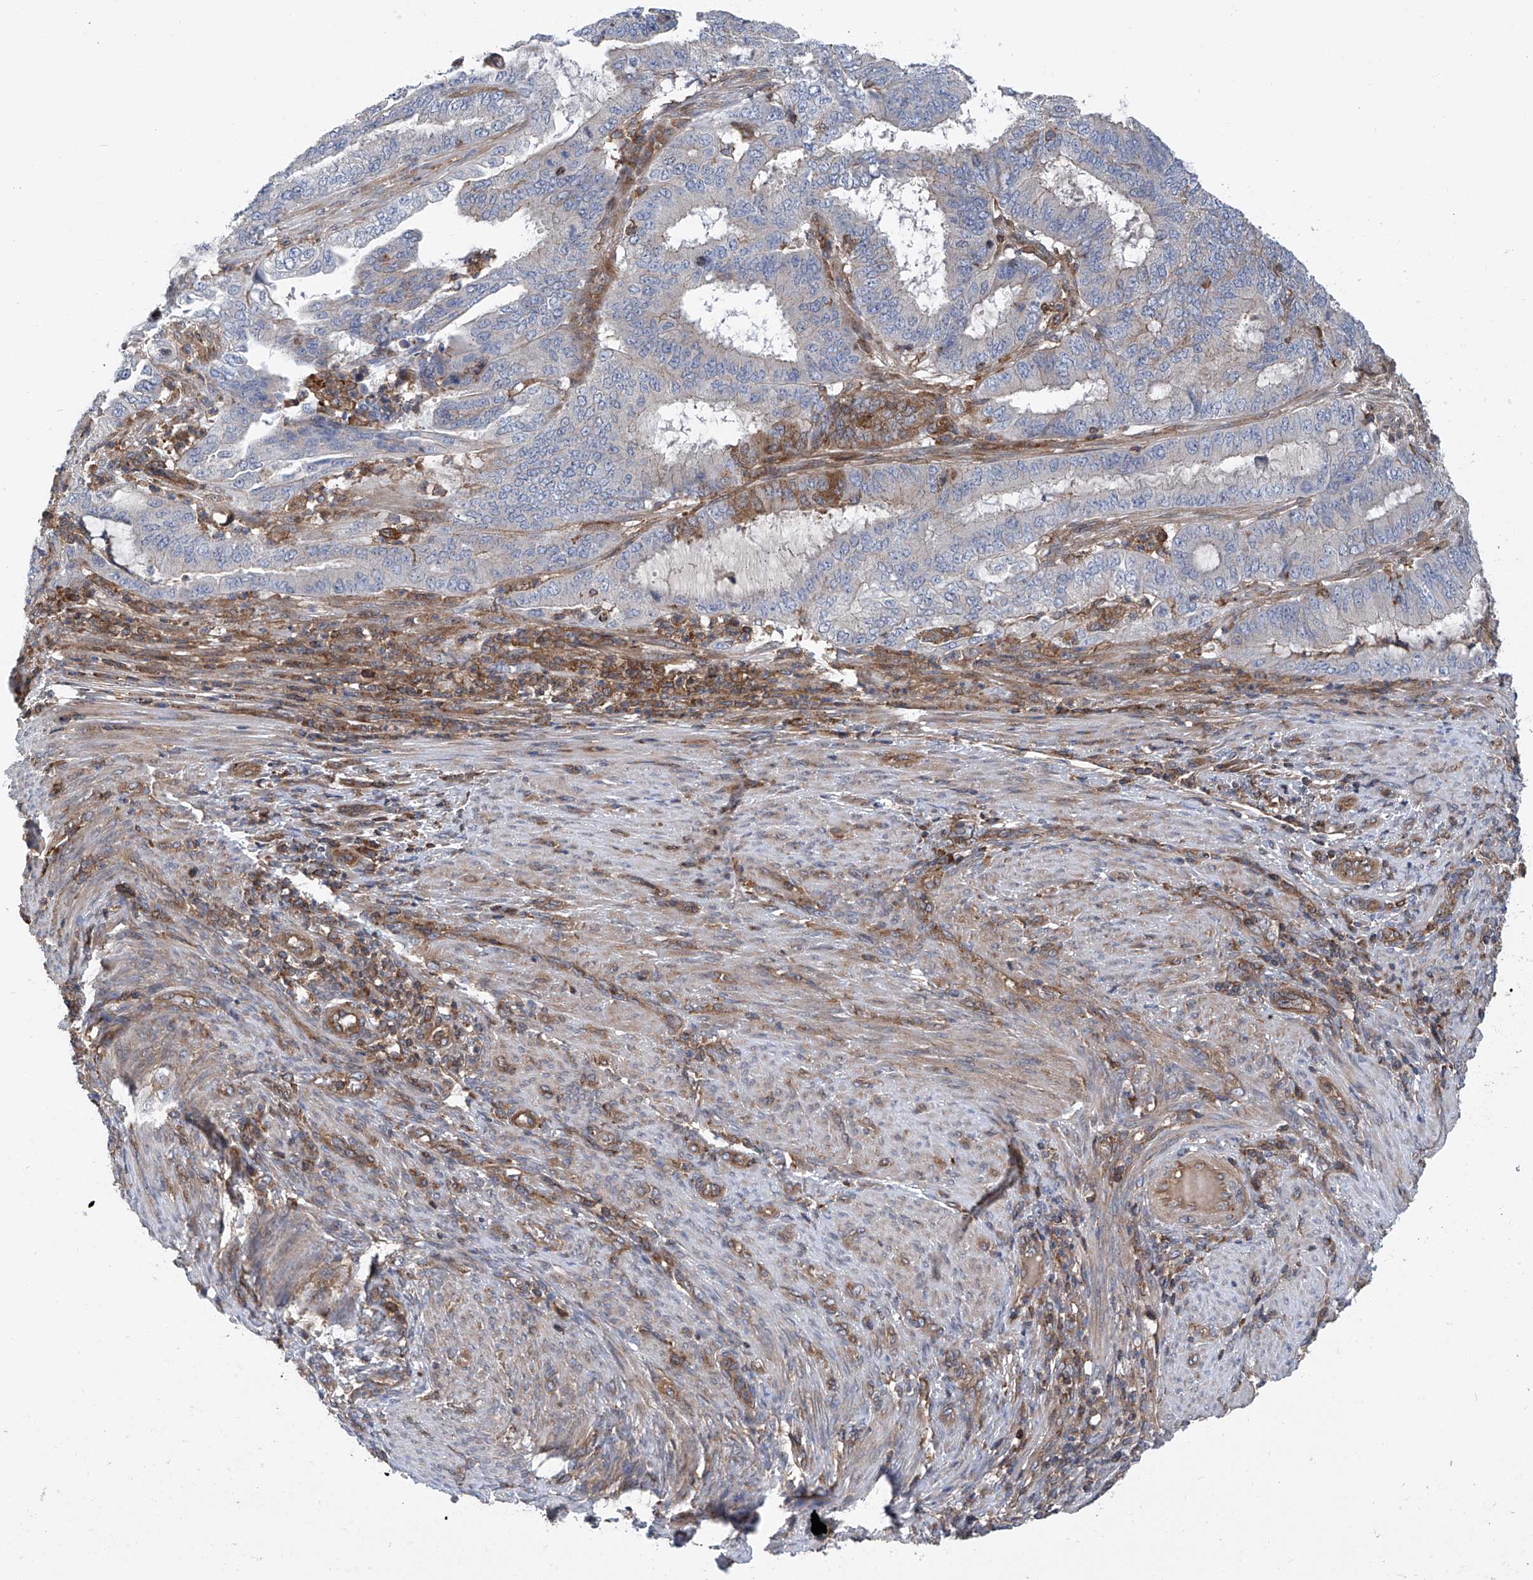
{"staining": {"intensity": "negative", "quantity": "none", "location": "none"}, "tissue": "endometrial cancer", "cell_type": "Tumor cells", "image_type": "cancer", "snomed": [{"axis": "morphology", "description": "Adenocarcinoma, NOS"}, {"axis": "topography", "description": "Endometrium"}], "caption": "The micrograph demonstrates no staining of tumor cells in endometrial cancer. The staining was performed using DAB to visualize the protein expression in brown, while the nuclei were stained in blue with hematoxylin (Magnification: 20x).", "gene": "SMAP1", "patient": {"sex": "female", "age": 51}}